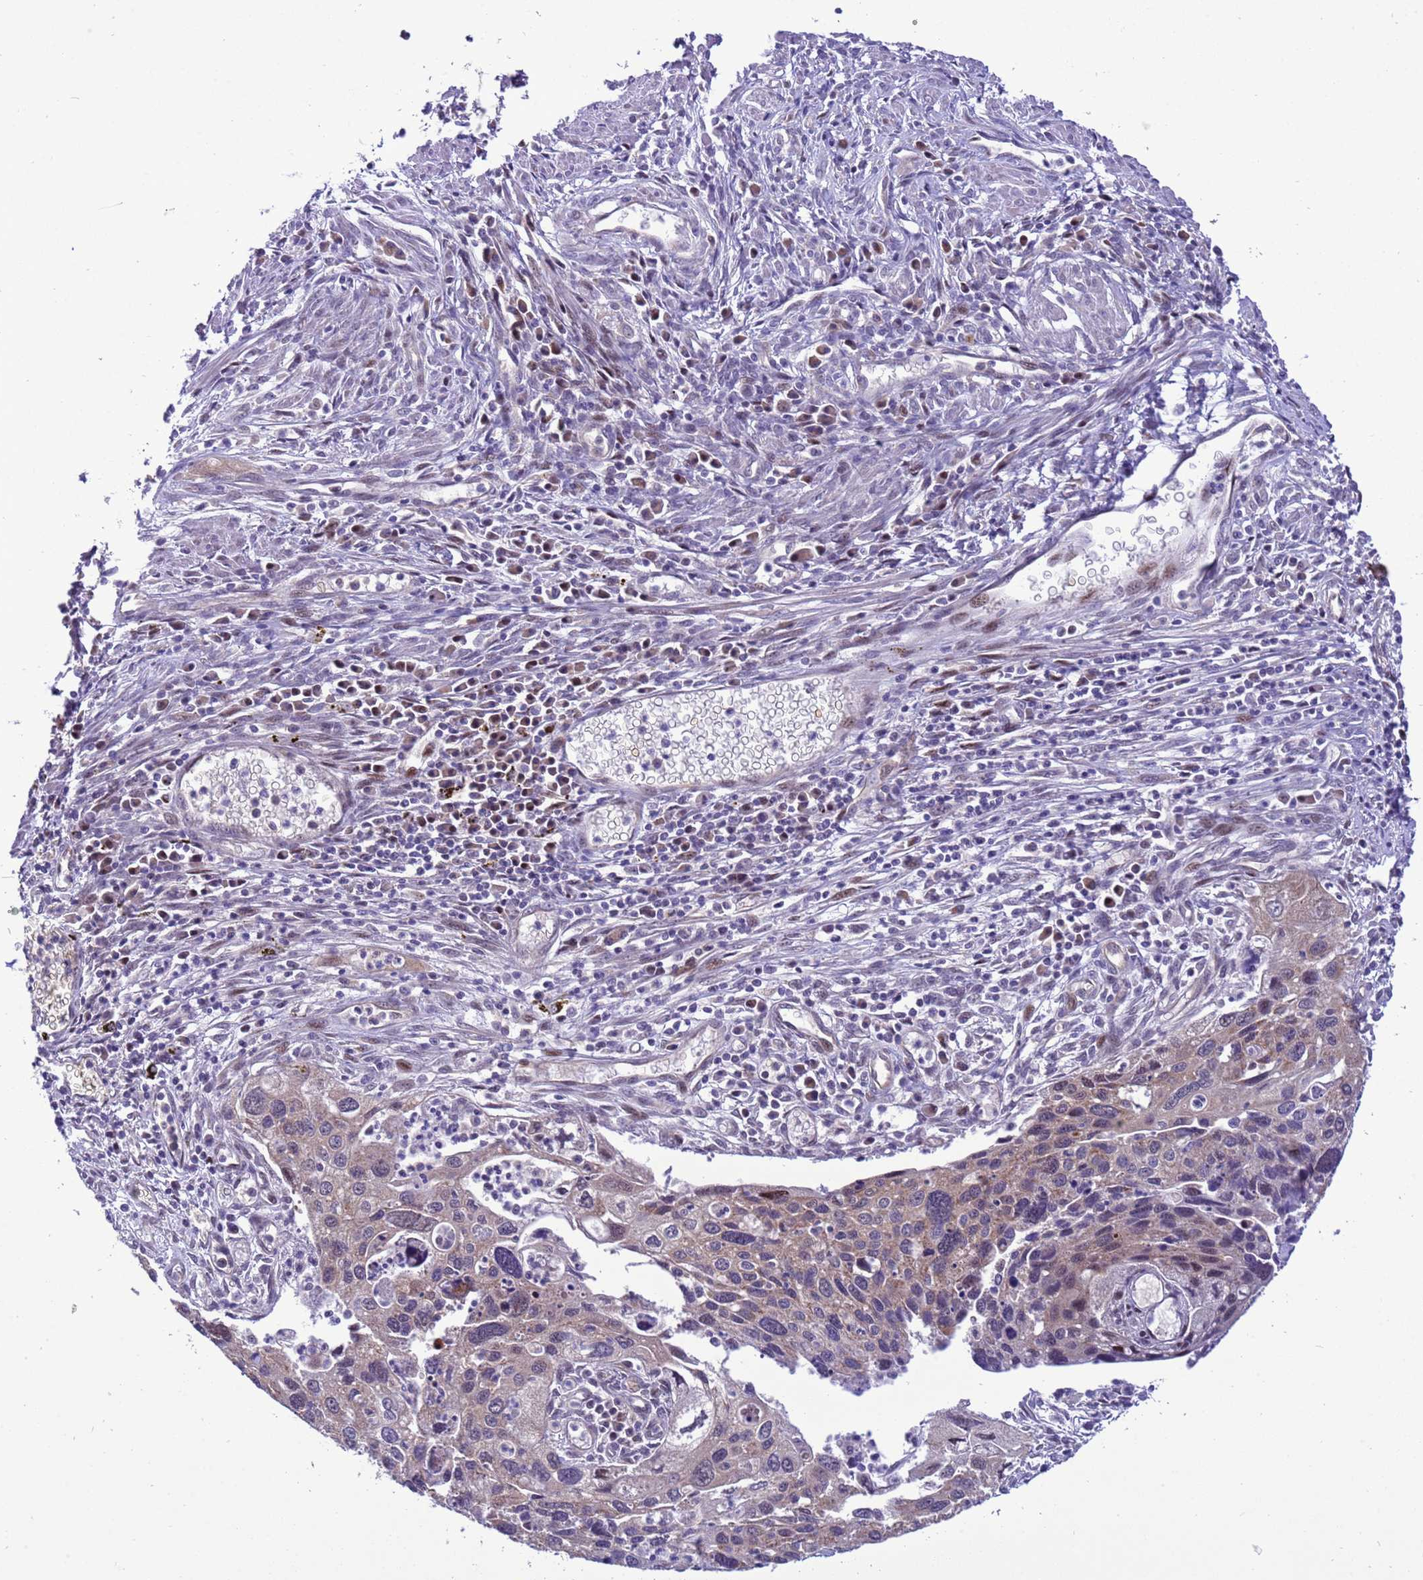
{"staining": {"intensity": "weak", "quantity": ">75%", "location": "cytoplasmic/membranous,nuclear"}, "tissue": "cervical cancer", "cell_type": "Tumor cells", "image_type": "cancer", "snomed": [{"axis": "morphology", "description": "Squamous cell carcinoma, NOS"}, {"axis": "topography", "description": "Cervix"}], "caption": "IHC micrograph of squamous cell carcinoma (cervical) stained for a protein (brown), which shows low levels of weak cytoplasmic/membranous and nuclear positivity in about >75% of tumor cells.", "gene": "RASD1", "patient": {"sex": "female", "age": 55}}